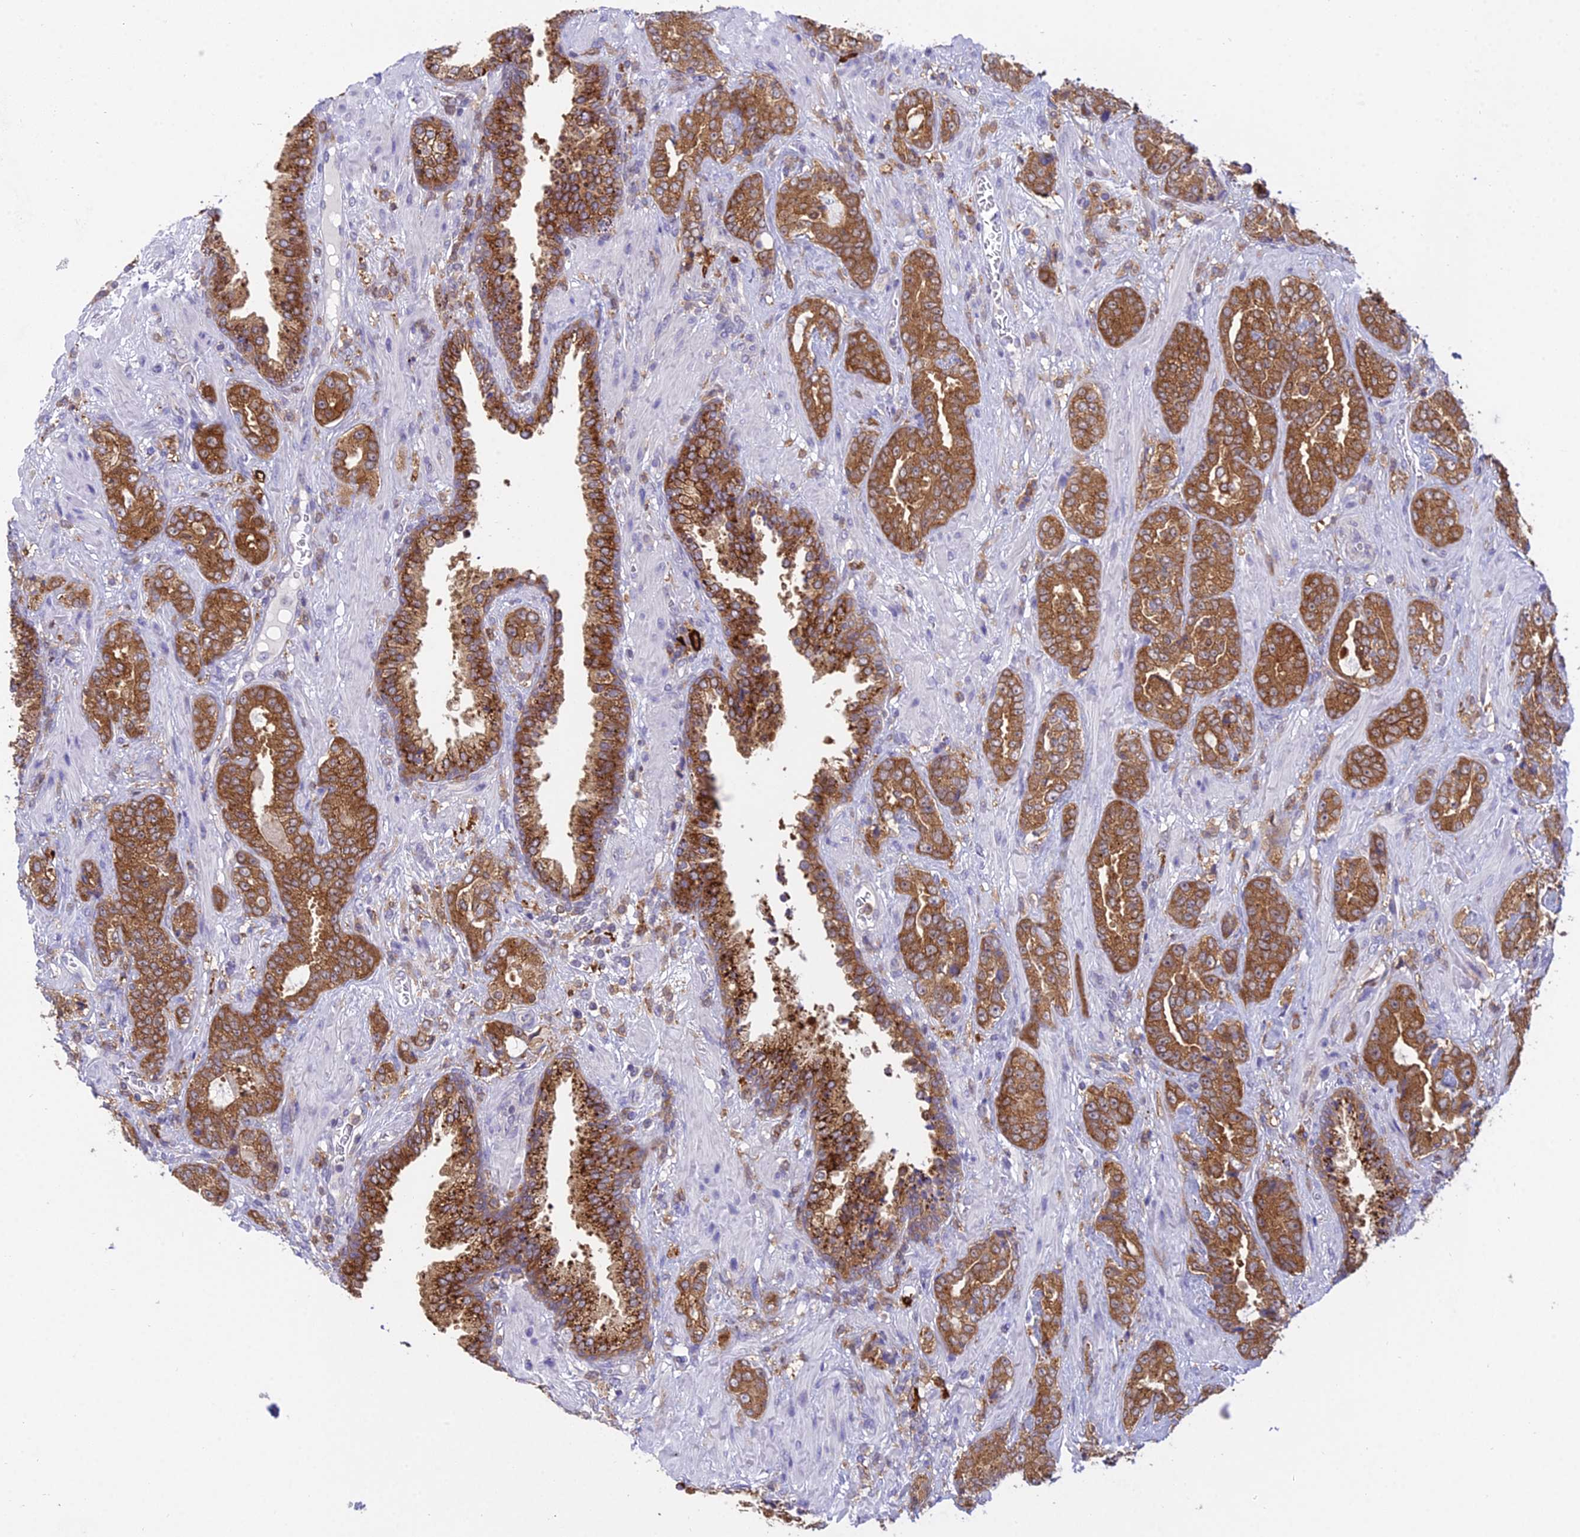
{"staining": {"intensity": "moderate", "quantity": ">75%", "location": "cytoplasmic/membranous"}, "tissue": "prostate cancer", "cell_type": "Tumor cells", "image_type": "cancer", "snomed": [{"axis": "morphology", "description": "Adenocarcinoma, High grade"}, {"axis": "topography", "description": "Prostate"}], "caption": "A brown stain highlights moderate cytoplasmic/membranous expression of a protein in adenocarcinoma (high-grade) (prostate) tumor cells.", "gene": "UBE2G1", "patient": {"sex": "male", "age": 71}}